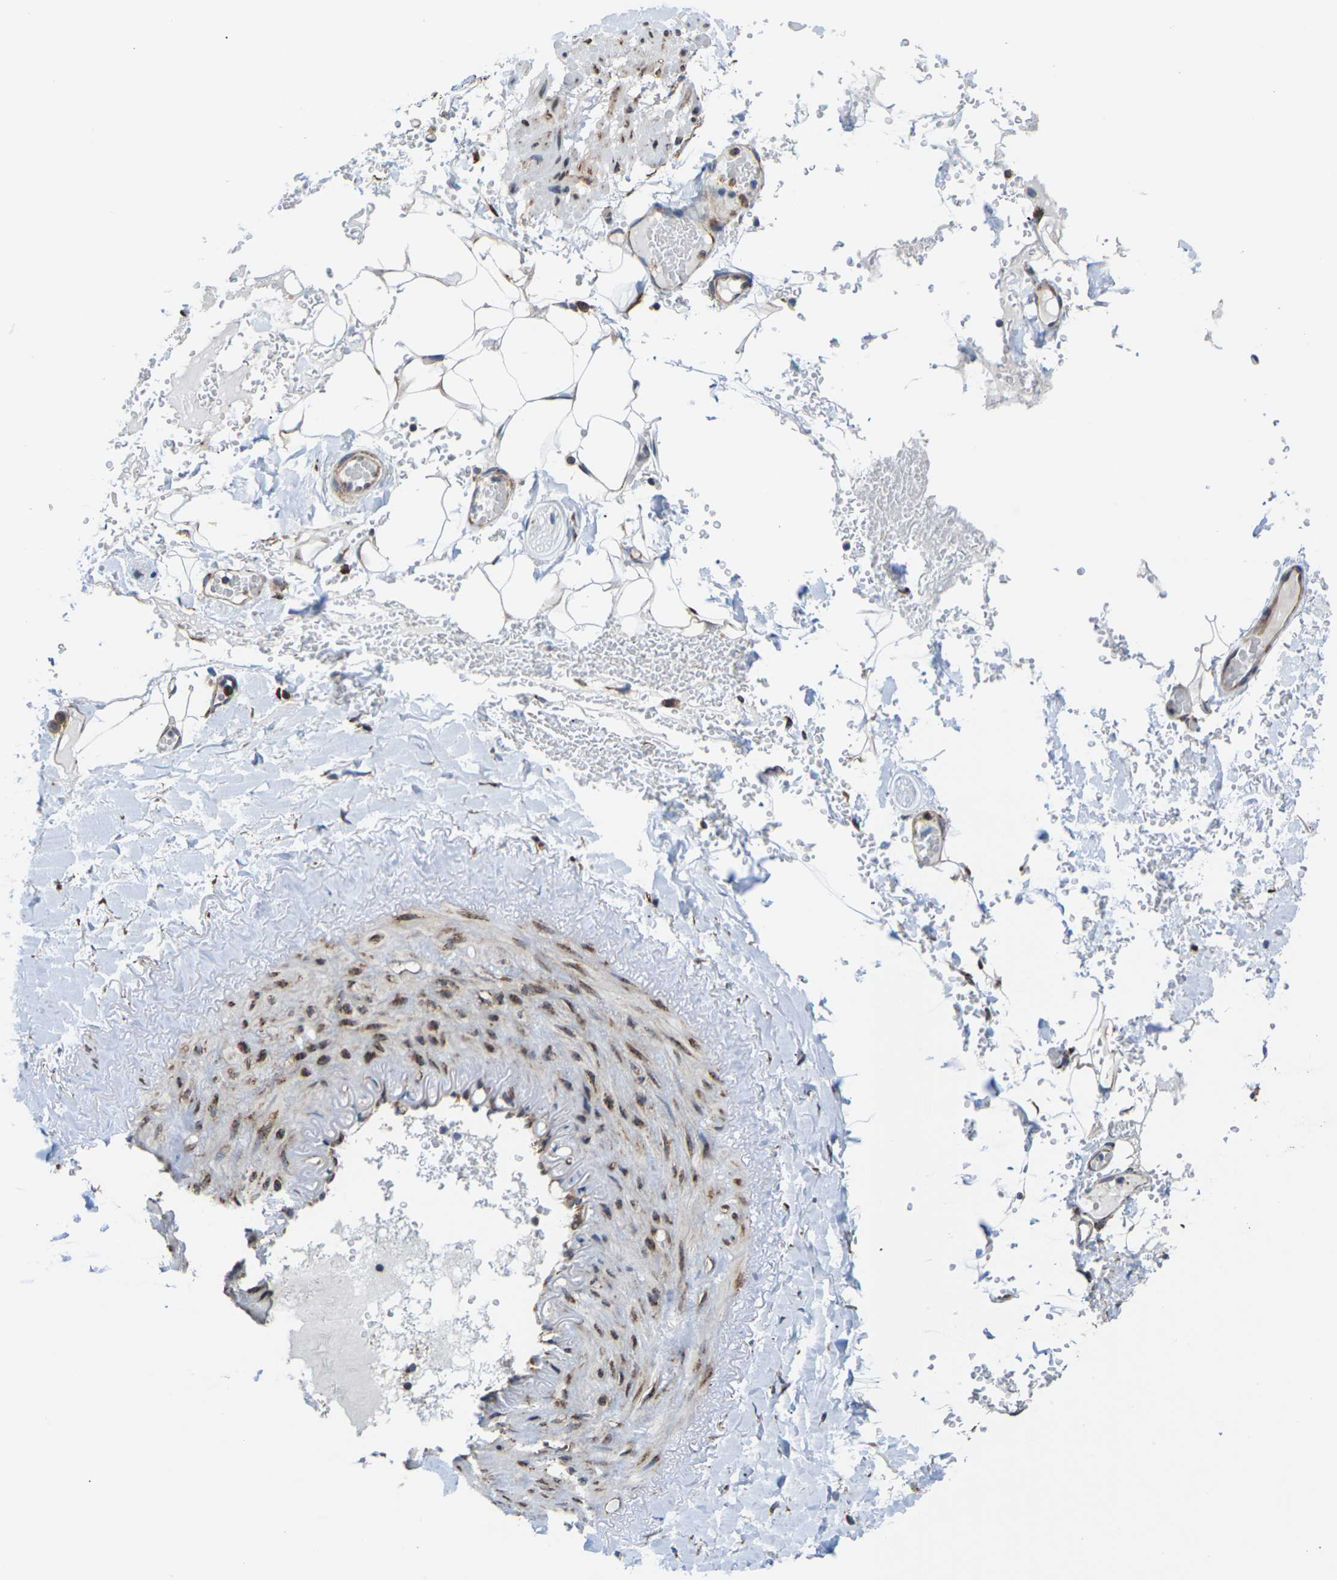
{"staining": {"intensity": "negative", "quantity": "none", "location": "none"}, "tissue": "adipose tissue", "cell_type": "Adipocytes", "image_type": "normal", "snomed": [{"axis": "morphology", "description": "Normal tissue, NOS"}, {"axis": "topography", "description": "Peripheral nerve tissue"}], "caption": "An immunohistochemistry image of benign adipose tissue is shown. There is no staining in adipocytes of adipose tissue. (Immunohistochemistry, brightfield microscopy, high magnification).", "gene": "PDZK1IP1", "patient": {"sex": "male", "age": 70}}